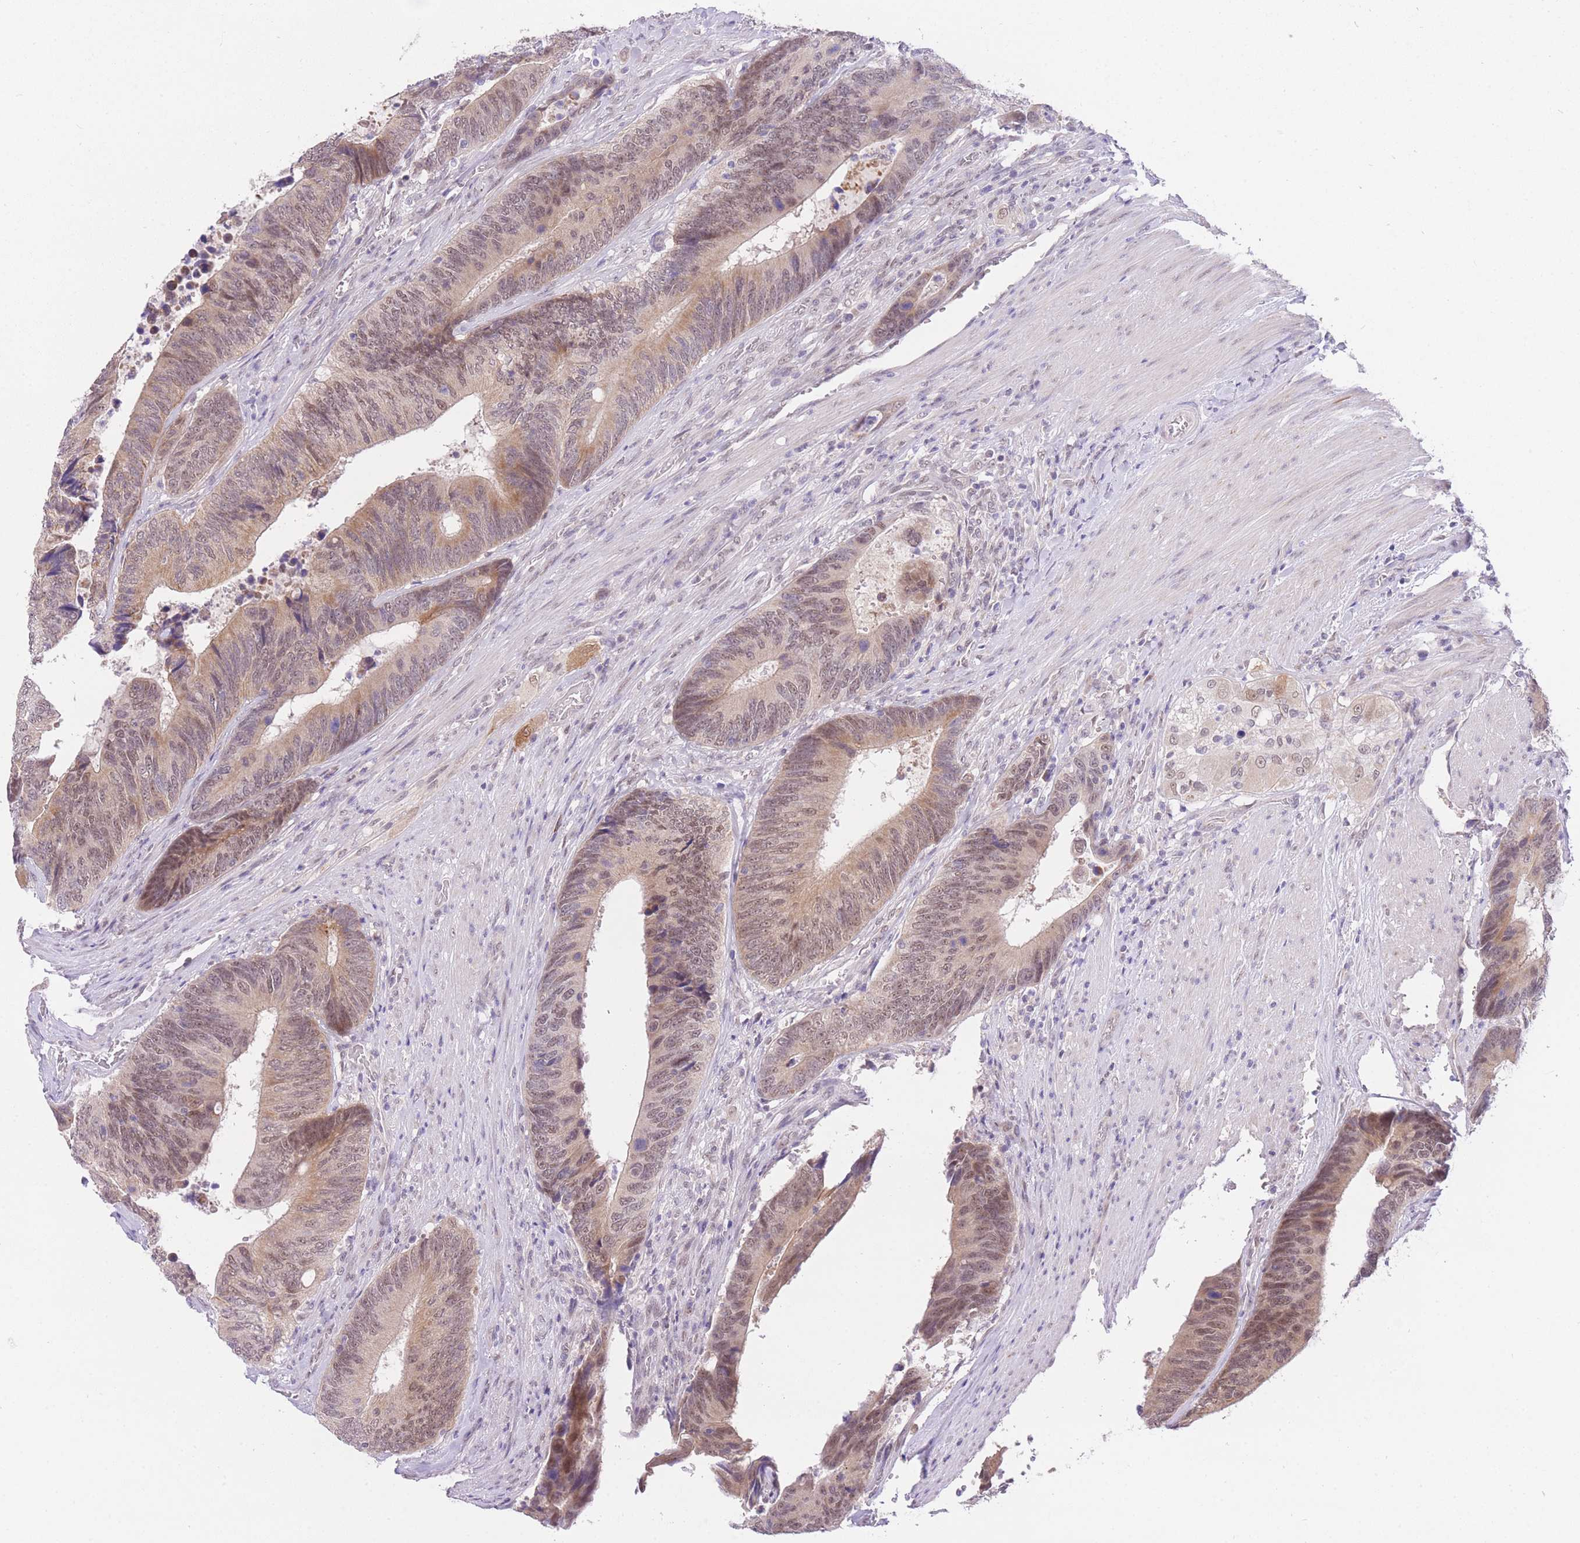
{"staining": {"intensity": "moderate", "quantity": ">75%", "location": "cytoplasmic/membranous,nuclear"}, "tissue": "colorectal cancer", "cell_type": "Tumor cells", "image_type": "cancer", "snomed": [{"axis": "morphology", "description": "Adenocarcinoma, NOS"}, {"axis": "topography", "description": "Colon"}], "caption": "Adenocarcinoma (colorectal) stained with a brown dye shows moderate cytoplasmic/membranous and nuclear positive positivity in about >75% of tumor cells.", "gene": "UBXN7", "patient": {"sex": "male", "age": 87}}